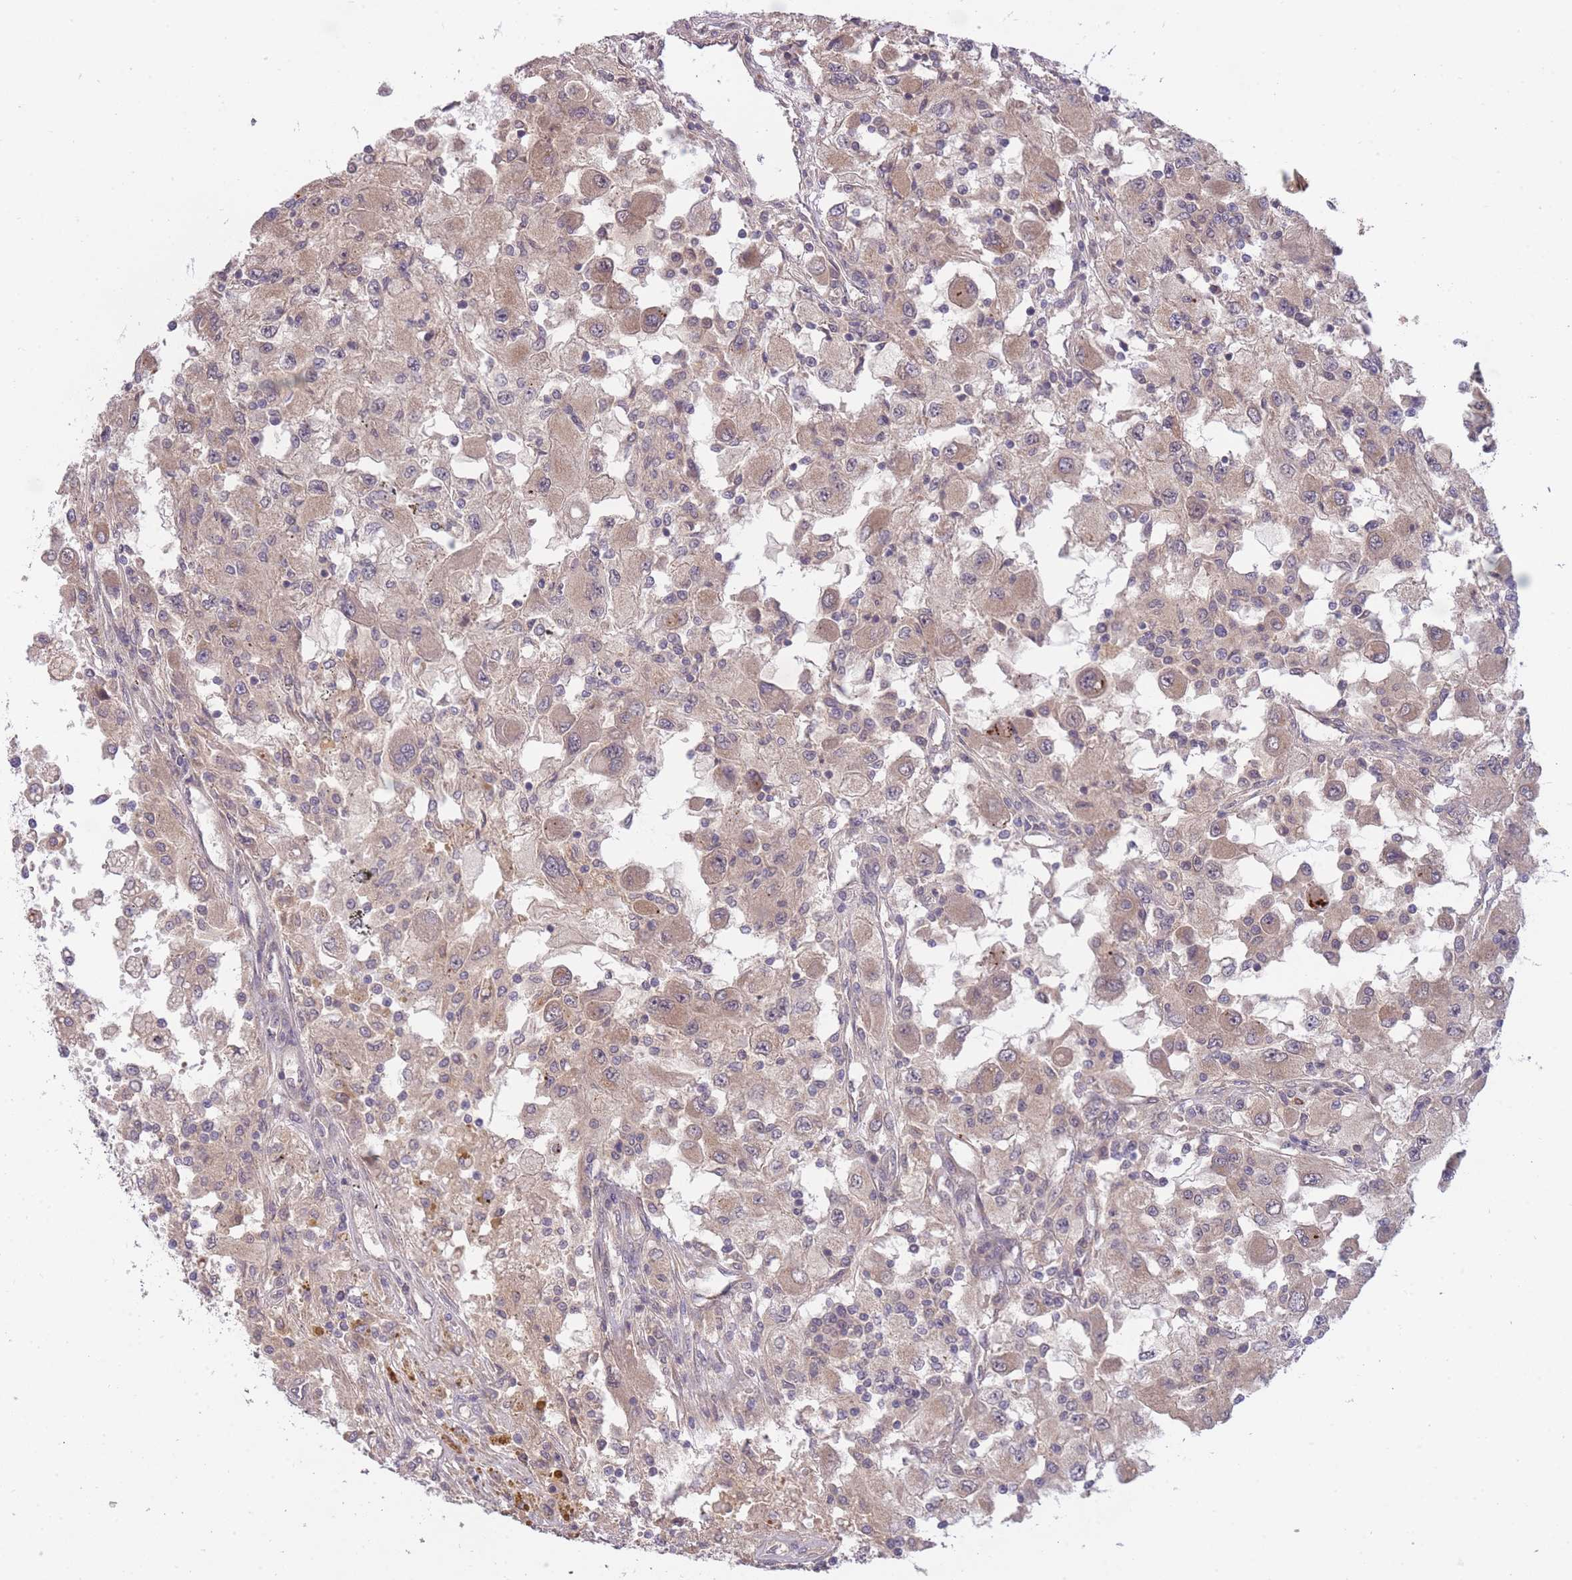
{"staining": {"intensity": "weak", "quantity": ">75%", "location": "cytoplasmic/membranous"}, "tissue": "renal cancer", "cell_type": "Tumor cells", "image_type": "cancer", "snomed": [{"axis": "morphology", "description": "Adenocarcinoma, NOS"}, {"axis": "topography", "description": "Kidney"}], "caption": "A high-resolution photomicrograph shows immunohistochemistry staining of renal adenocarcinoma, which exhibits weak cytoplasmic/membranous staining in approximately >75% of tumor cells.", "gene": "SMC6", "patient": {"sex": "female", "age": 67}}